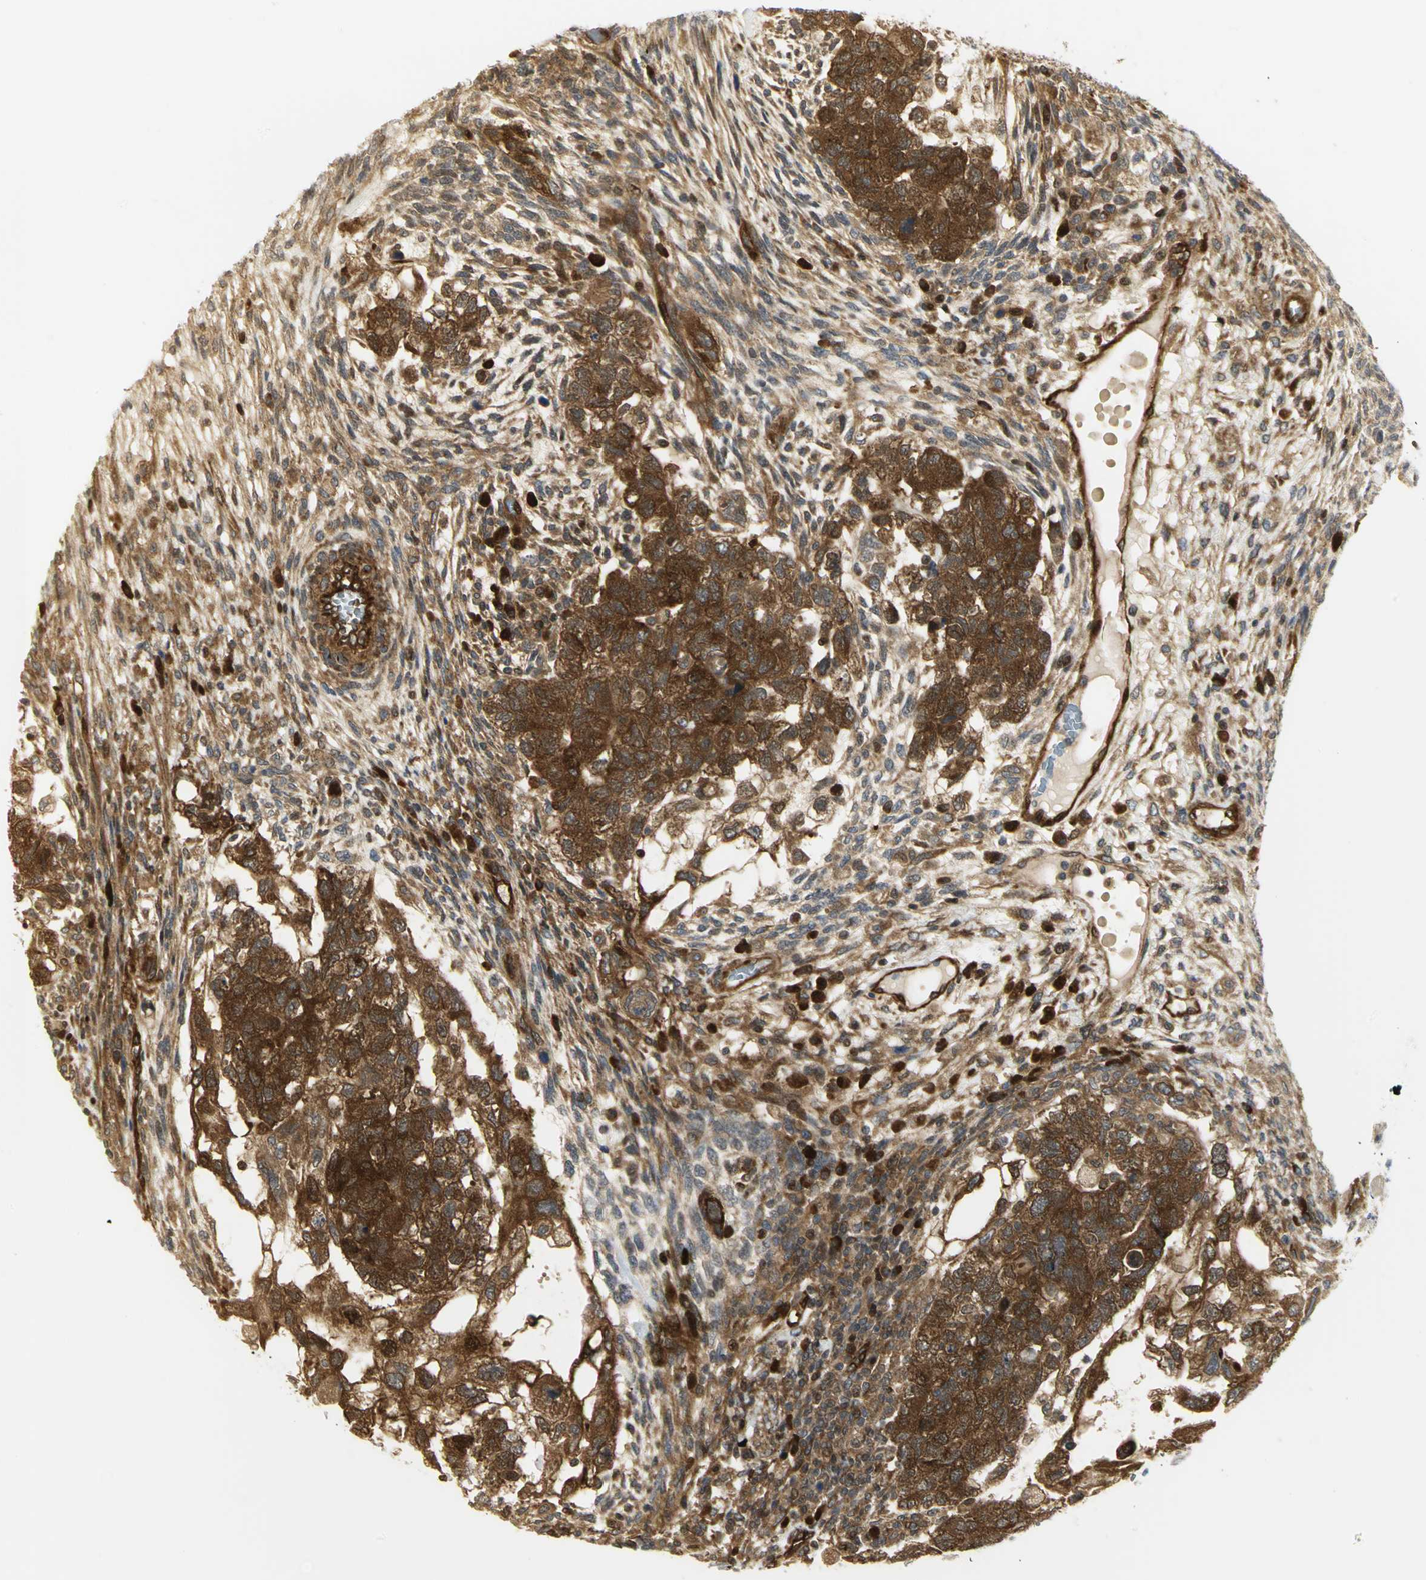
{"staining": {"intensity": "strong", "quantity": ">75%", "location": "cytoplasmic/membranous"}, "tissue": "testis cancer", "cell_type": "Tumor cells", "image_type": "cancer", "snomed": [{"axis": "morphology", "description": "Normal tissue, NOS"}, {"axis": "morphology", "description": "Carcinoma, Embryonal, NOS"}, {"axis": "topography", "description": "Testis"}], "caption": "Immunohistochemistry photomicrograph of human testis cancer (embryonal carcinoma) stained for a protein (brown), which reveals high levels of strong cytoplasmic/membranous positivity in about >75% of tumor cells.", "gene": "EEA1", "patient": {"sex": "male", "age": 36}}